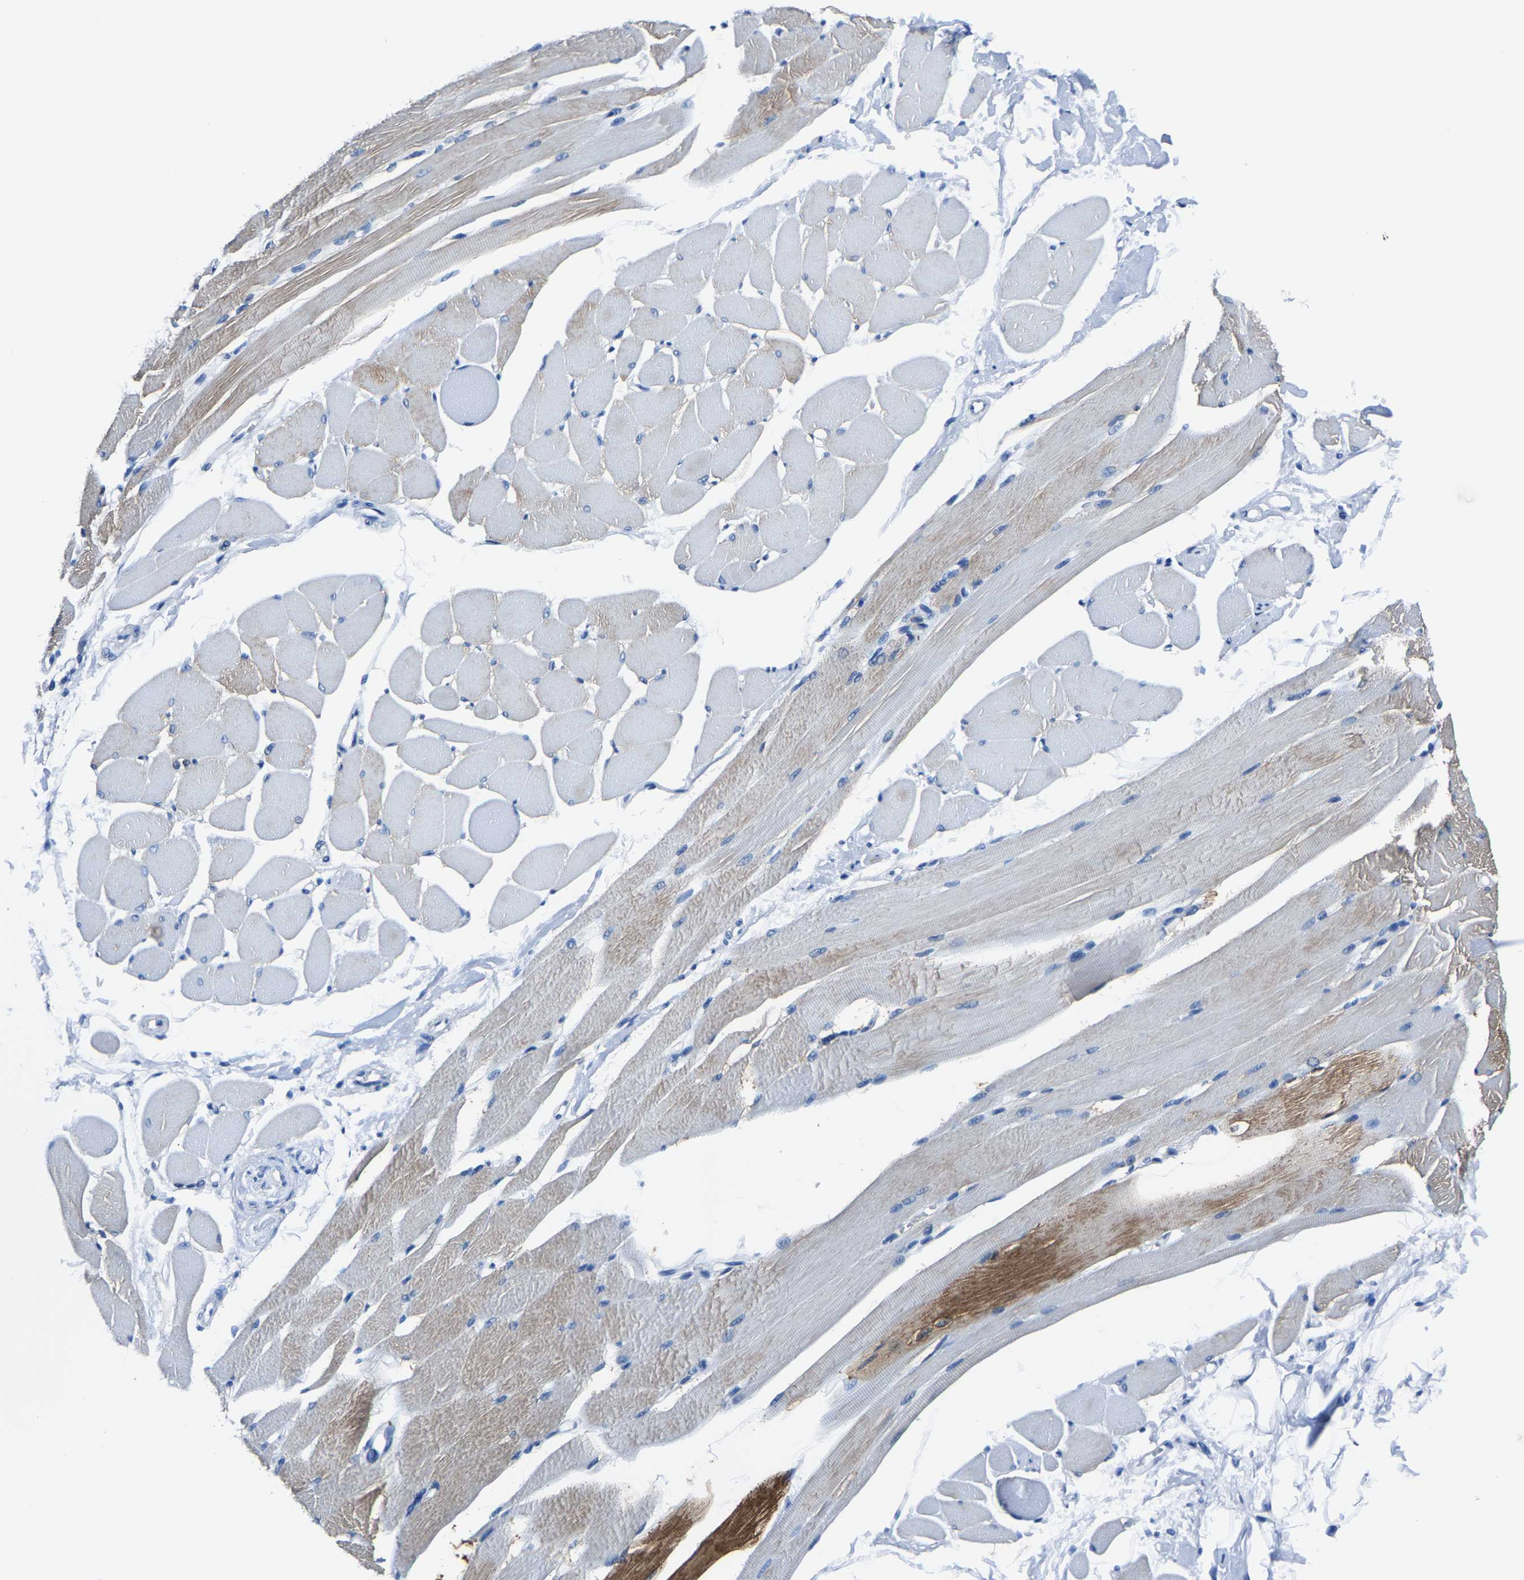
{"staining": {"intensity": "moderate", "quantity": "25%-75%", "location": "cytoplasmic/membranous"}, "tissue": "skeletal muscle", "cell_type": "Myocytes", "image_type": "normal", "snomed": [{"axis": "morphology", "description": "Normal tissue, NOS"}, {"axis": "topography", "description": "Skeletal muscle"}, {"axis": "topography", "description": "Peripheral nerve tissue"}], "caption": "A photomicrograph showing moderate cytoplasmic/membranous expression in about 25%-75% of myocytes in benign skeletal muscle, as visualized by brown immunohistochemical staining.", "gene": "ALDOB", "patient": {"sex": "female", "age": 84}}